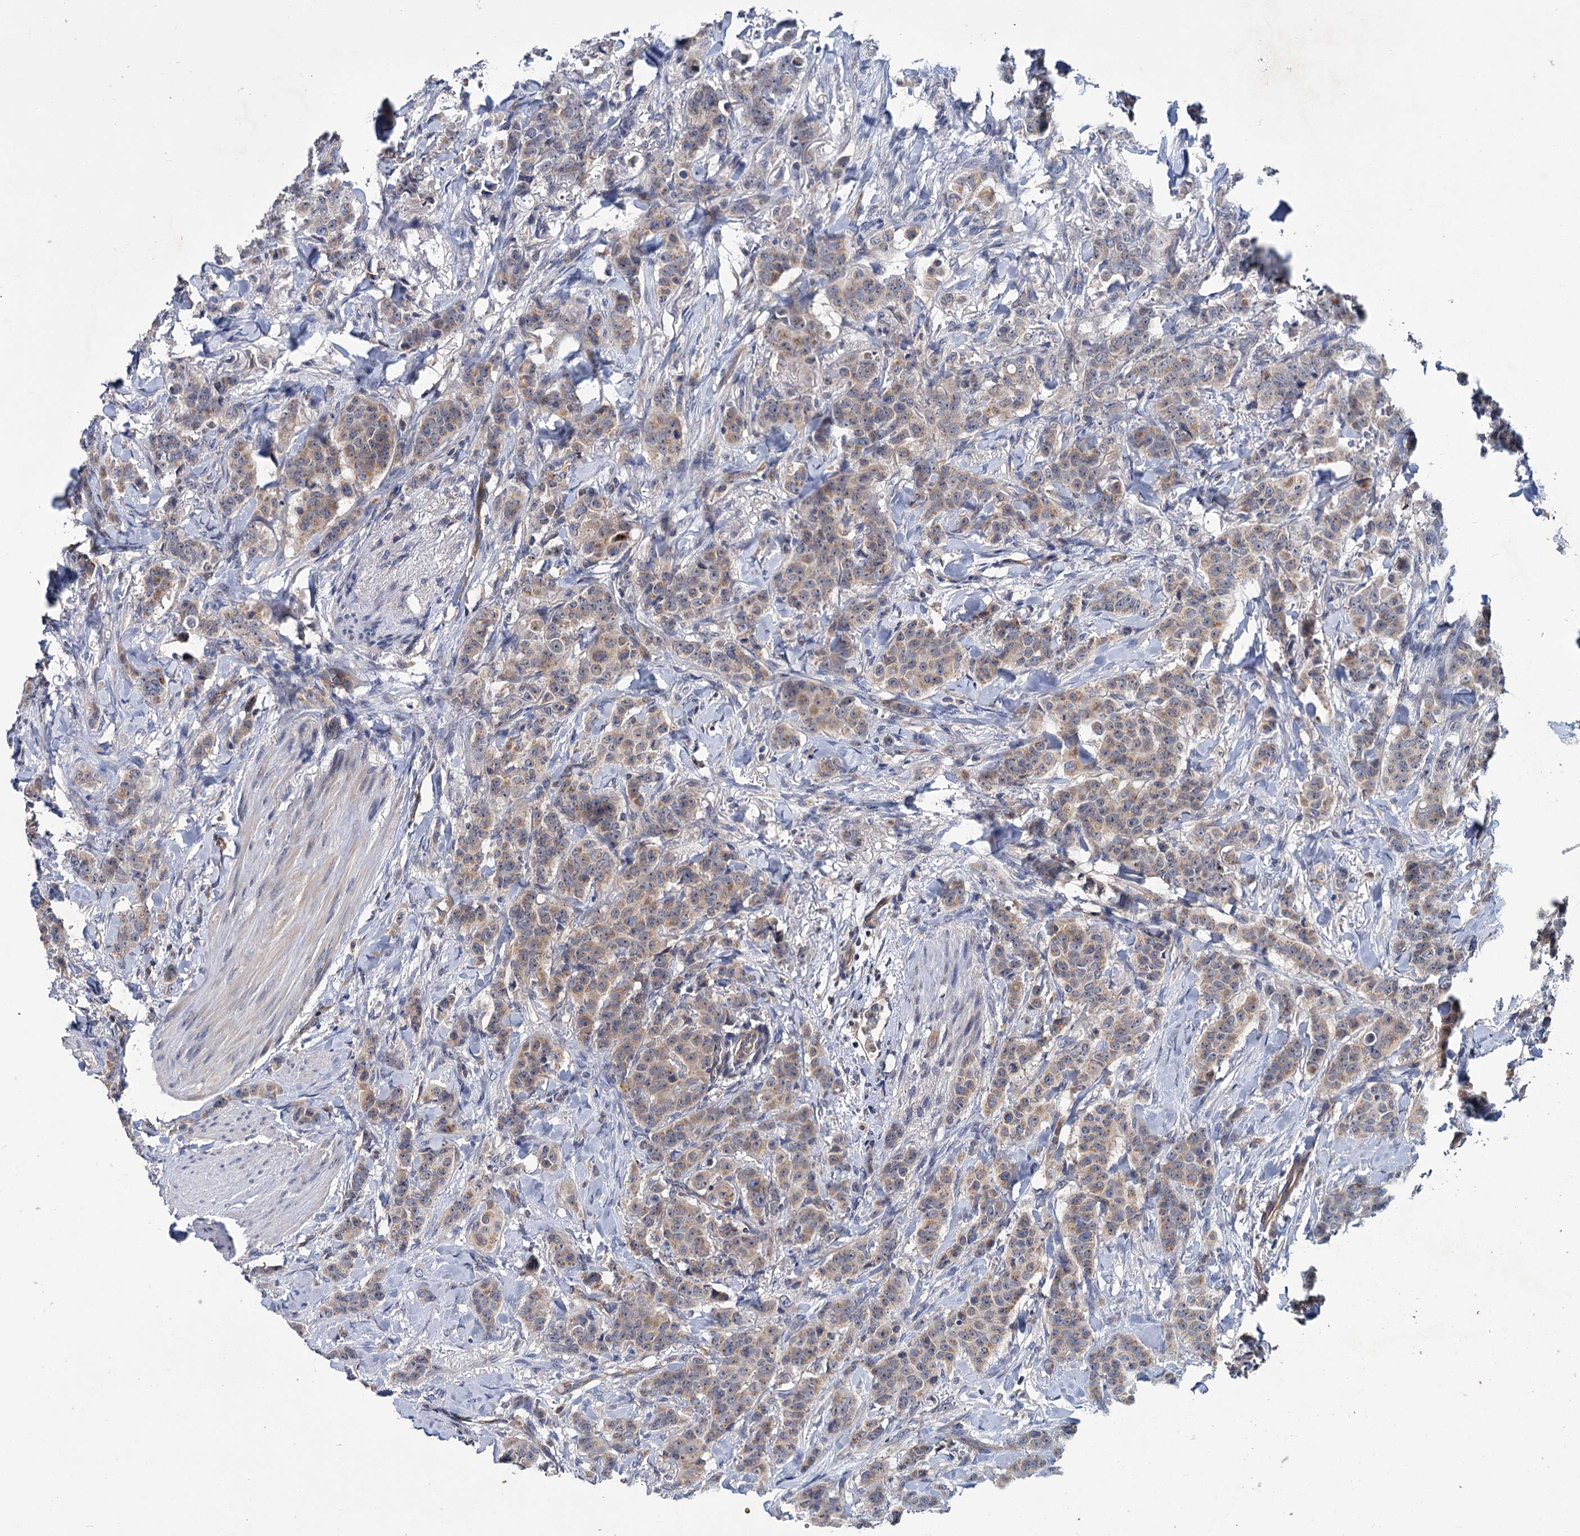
{"staining": {"intensity": "weak", "quantity": "25%-75%", "location": "cytoplasmic/membranous"}, "tissue": "breast cancer", "cell_type": "Tumor cells", "image_type": "cancer", "snomed": [{"axis": "morphology", "description": "Duct carcinoma"}, {"axis": "topography", "description": "Breast"}], "caption": "This is an image of IHC staining of breast infiltrating ductal carcinoma, which shows weak expression in the cytoplasmic/membranous of tumor cells.", "gene": "DYNC2H1", "patient": {"sex": "female", "age": 40}}